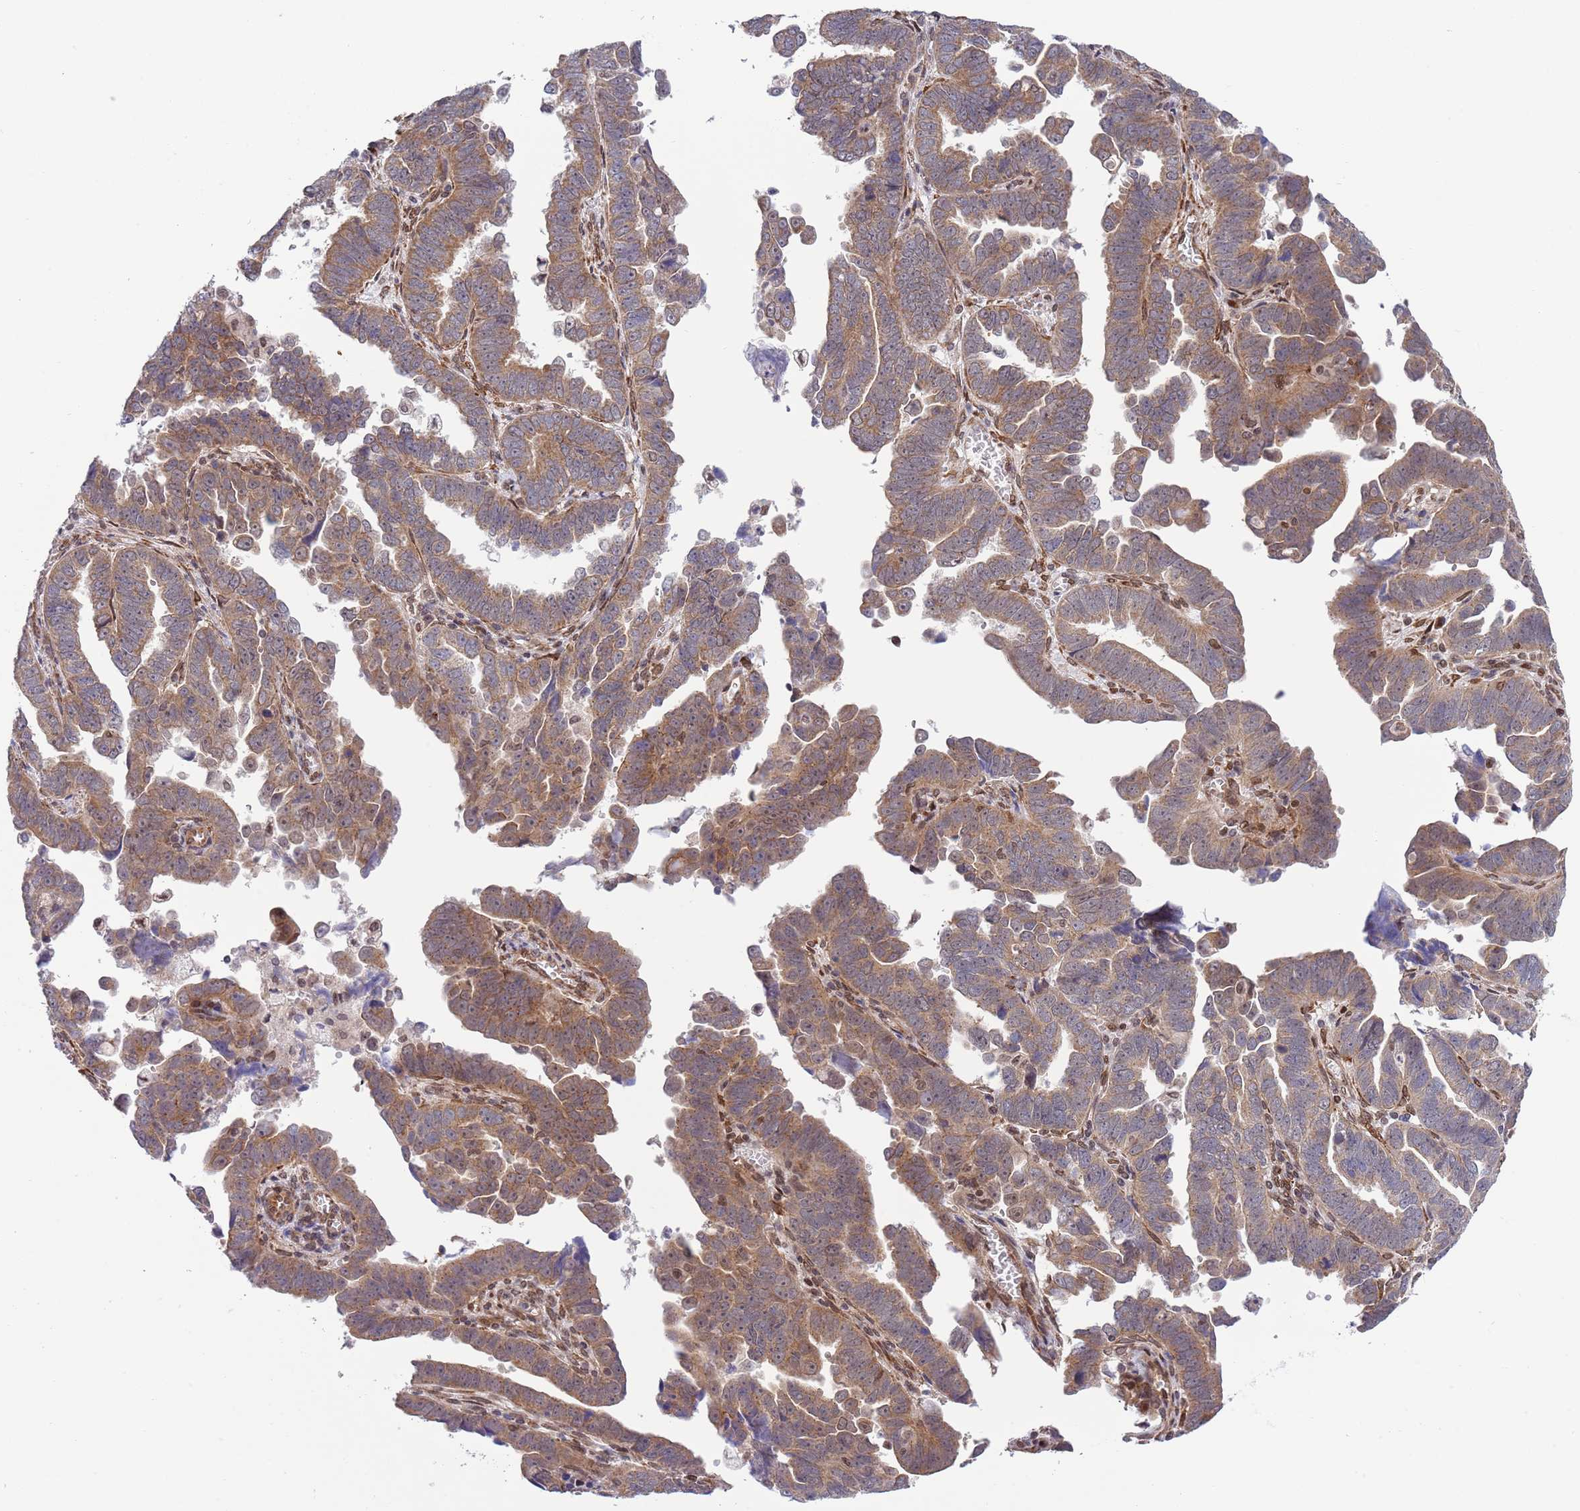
{"staining": {"intensity": "moderate", "quantity": ">75%", "location": "cytoplasmic/membranous"}, "tissue": "endometrial cancer", "cell_type": "Tumor cells", "image_type": "cancer", "snomed": [{"axis": "morphology", "description": "Adenocarcinoma, NOS"}, {"axis": "topography", "description": "Endometrium"}], "caption": "Moderate cytoplasmic/membranous staining is identified in approximately >75% of tumor cells in endometrial adenocarcinoma.", "gene": "TBX10", "patient": {"sex": "female", "age": 75}}